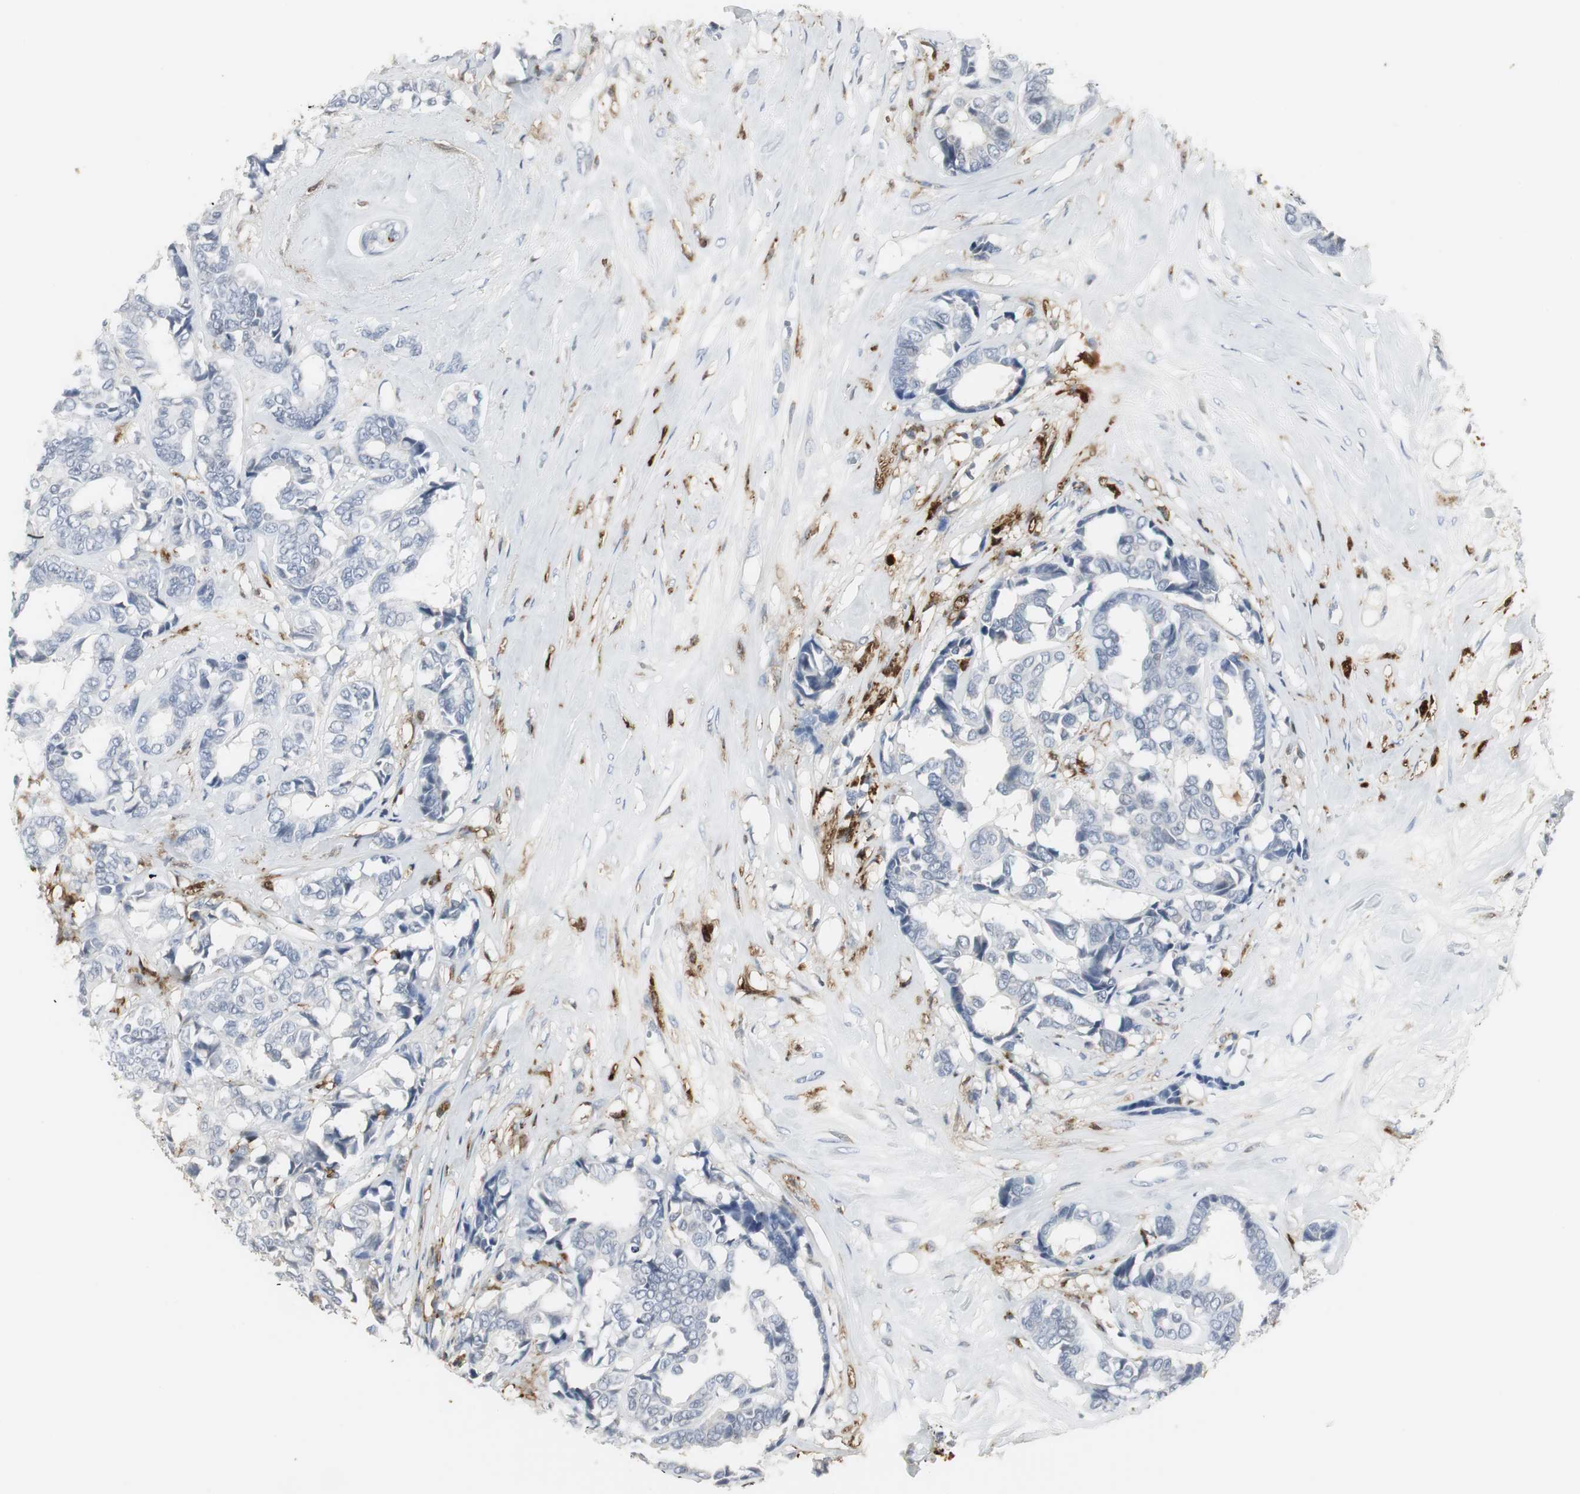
{"staining": {"intensity": "negative", "quantity": "none", "location": "none"}, "tissue": "breast cancer", "cell_type": "Tumor cells", "image_type": "cancer", "snomed": [{"axis": "morphology", "description": "Duct carcinoma"}, {"axis": "topography", "description": "Breast"}], "caption": "High magnification brightfield microscopy of breast invasive ductal carcinoma stained with DAB (3,3'-diaminobenzidine) (brown) and counterstained with hematoxylin (blue): tumor cells show no significant expression.", "gene": "PI15", "patient": {"sex": "female", "age": 87}}